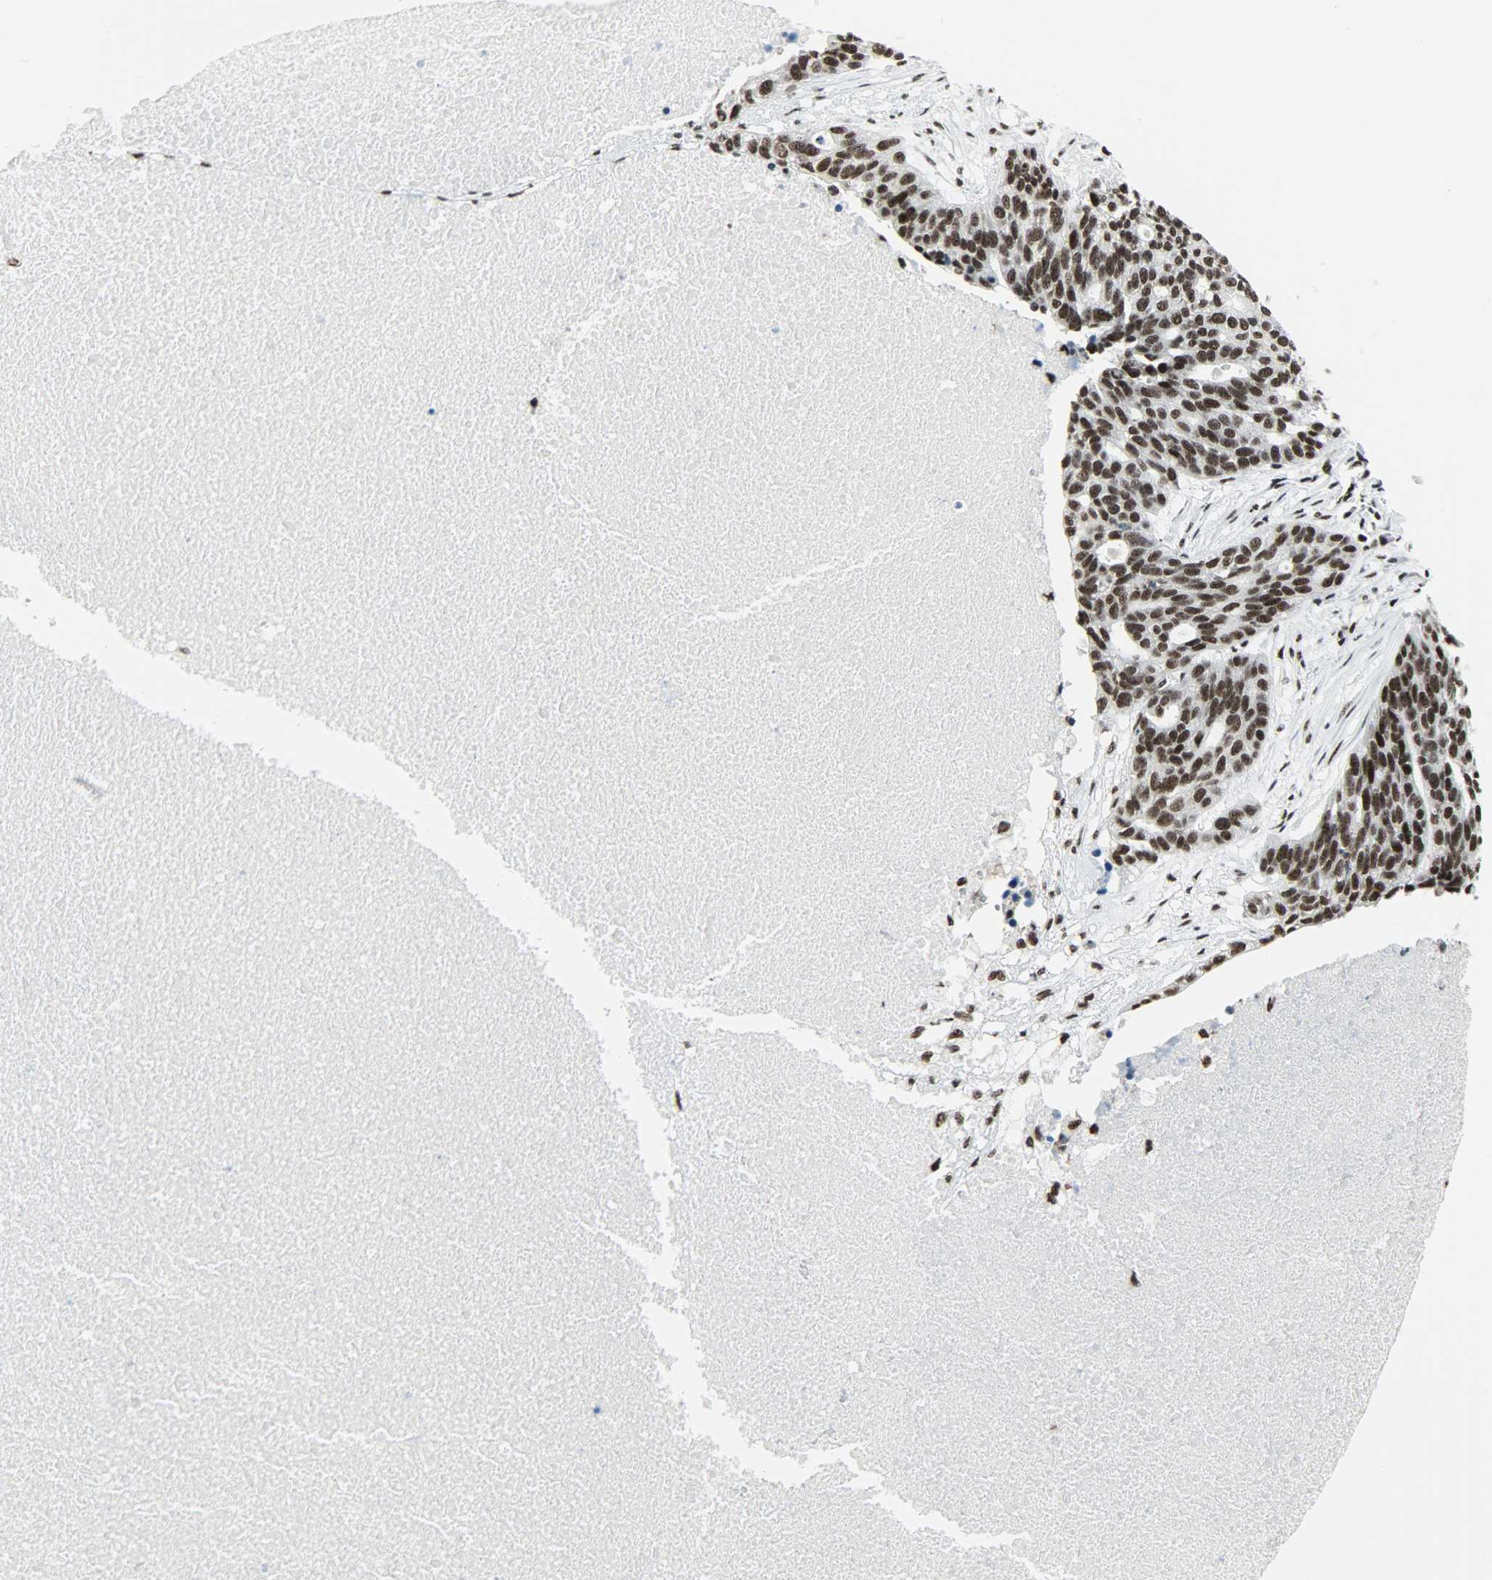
{"staining": {"intensity": "strong", "quantity": ">75%", "location": "nuclear"}, "tissue": "ovarian cancer", "cell_type": "Tumor cells", "image_type": "cancer", "snomed": [{"axis": "morphology", "description": "Cystadenocarcinoma, serous, NOS"}, {"axis": "topography", "description": "Ovary"}], "caption": "IHC of human ovarian serous cystadenocarcinoma exhibits high levels of strong nuclear expression in about >75% of tumor cells.", "gene": "SNRPA", "patient": {"sex": "female", "age": 59}}